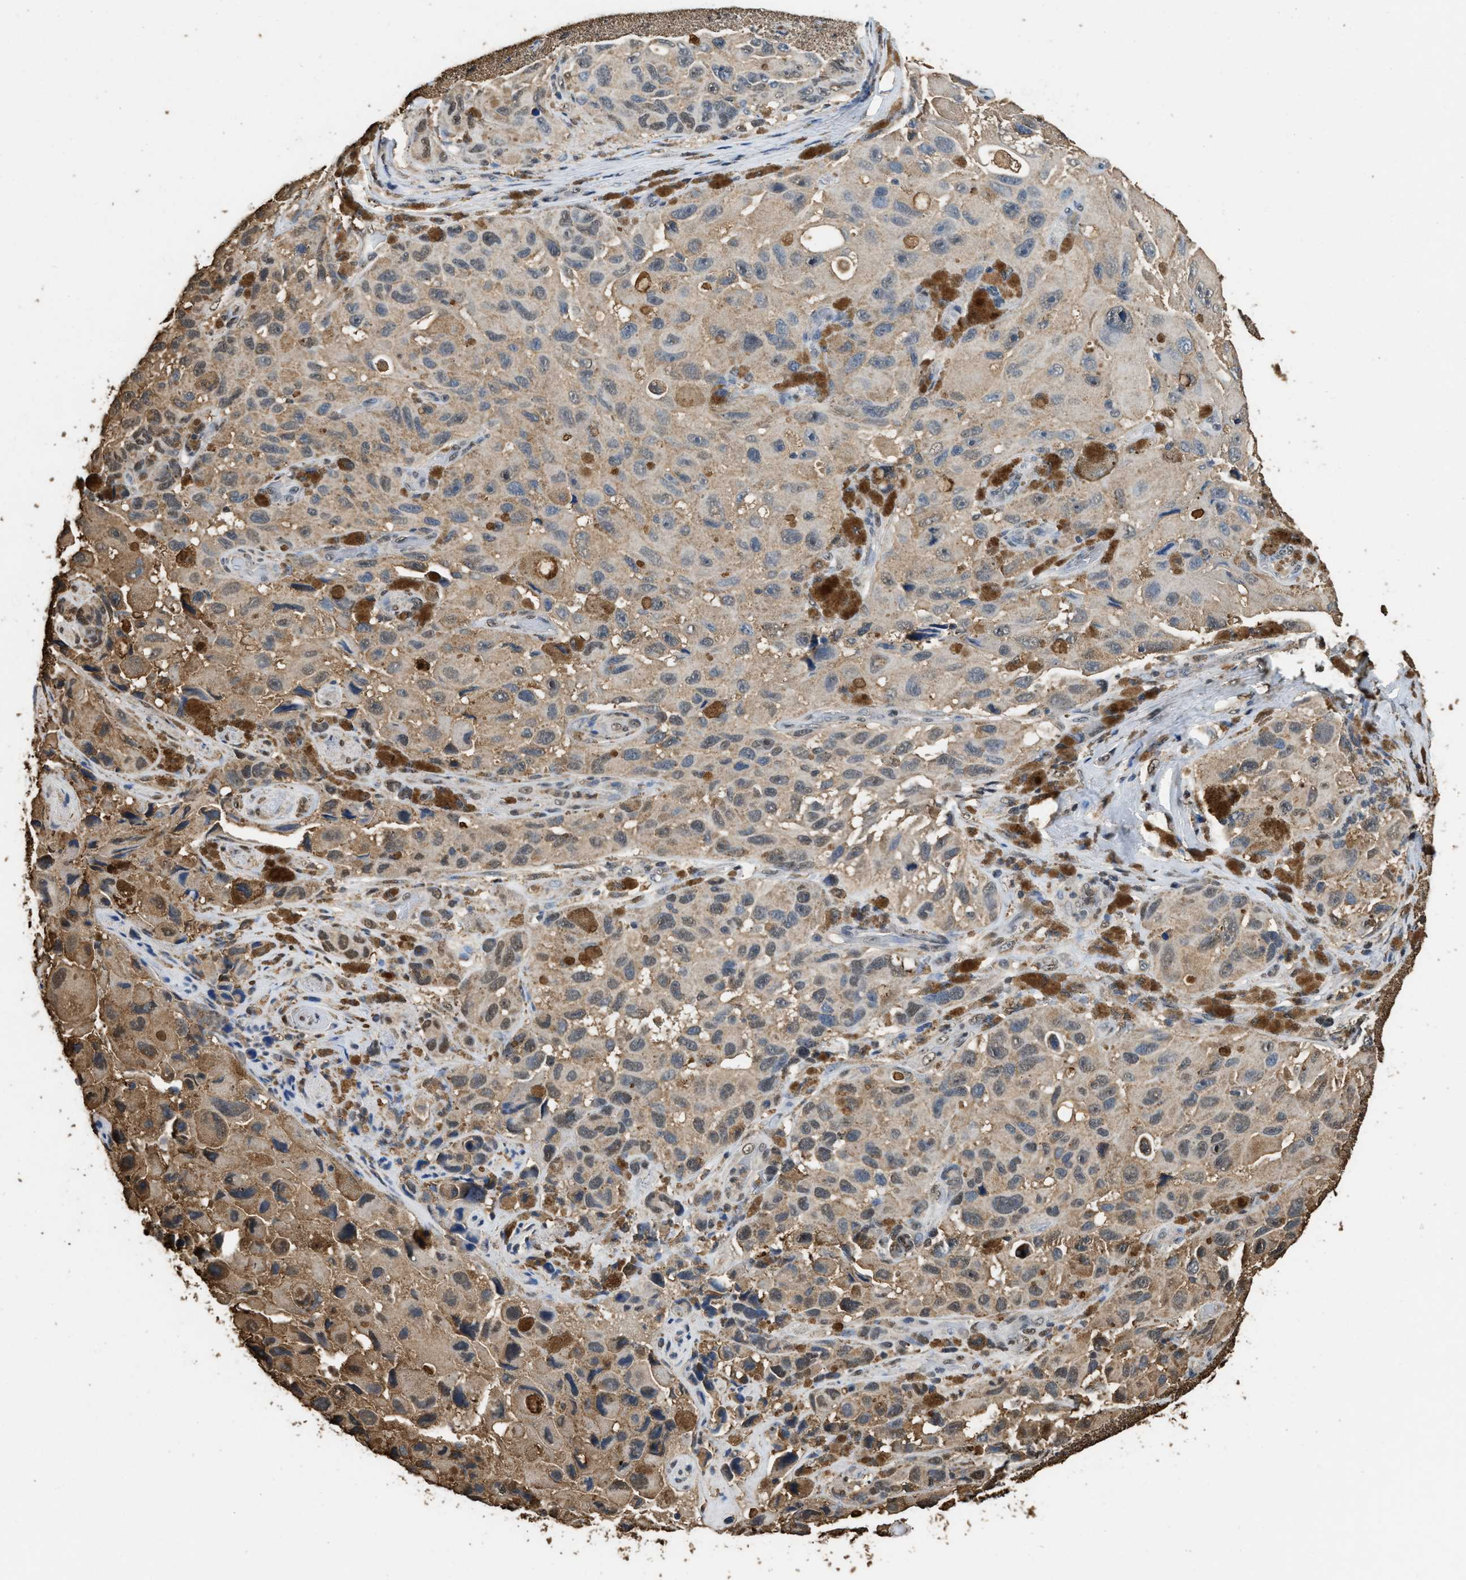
{"staining": {"intensity": "weak", "quantity": ">75%", "location": "cytoplasmic/membranous"}, "tissue": "melanoma", "cell_type": "Tumor cells", "image_type": "cancer", "snomed": [{"axis": "morphology", "description": "Malignant melanoma, NOS"}, {"axis": "topography", "description": "Skin"}], "caption": "This histopathology image shows immunohistochemistry (IHC) staining of human melanoma, with low weak cytoplasmic/membranous staining in about >75% of tumor cells.", "gene": "GAPDH", "patient": {"sex": "female", "age": 73}}